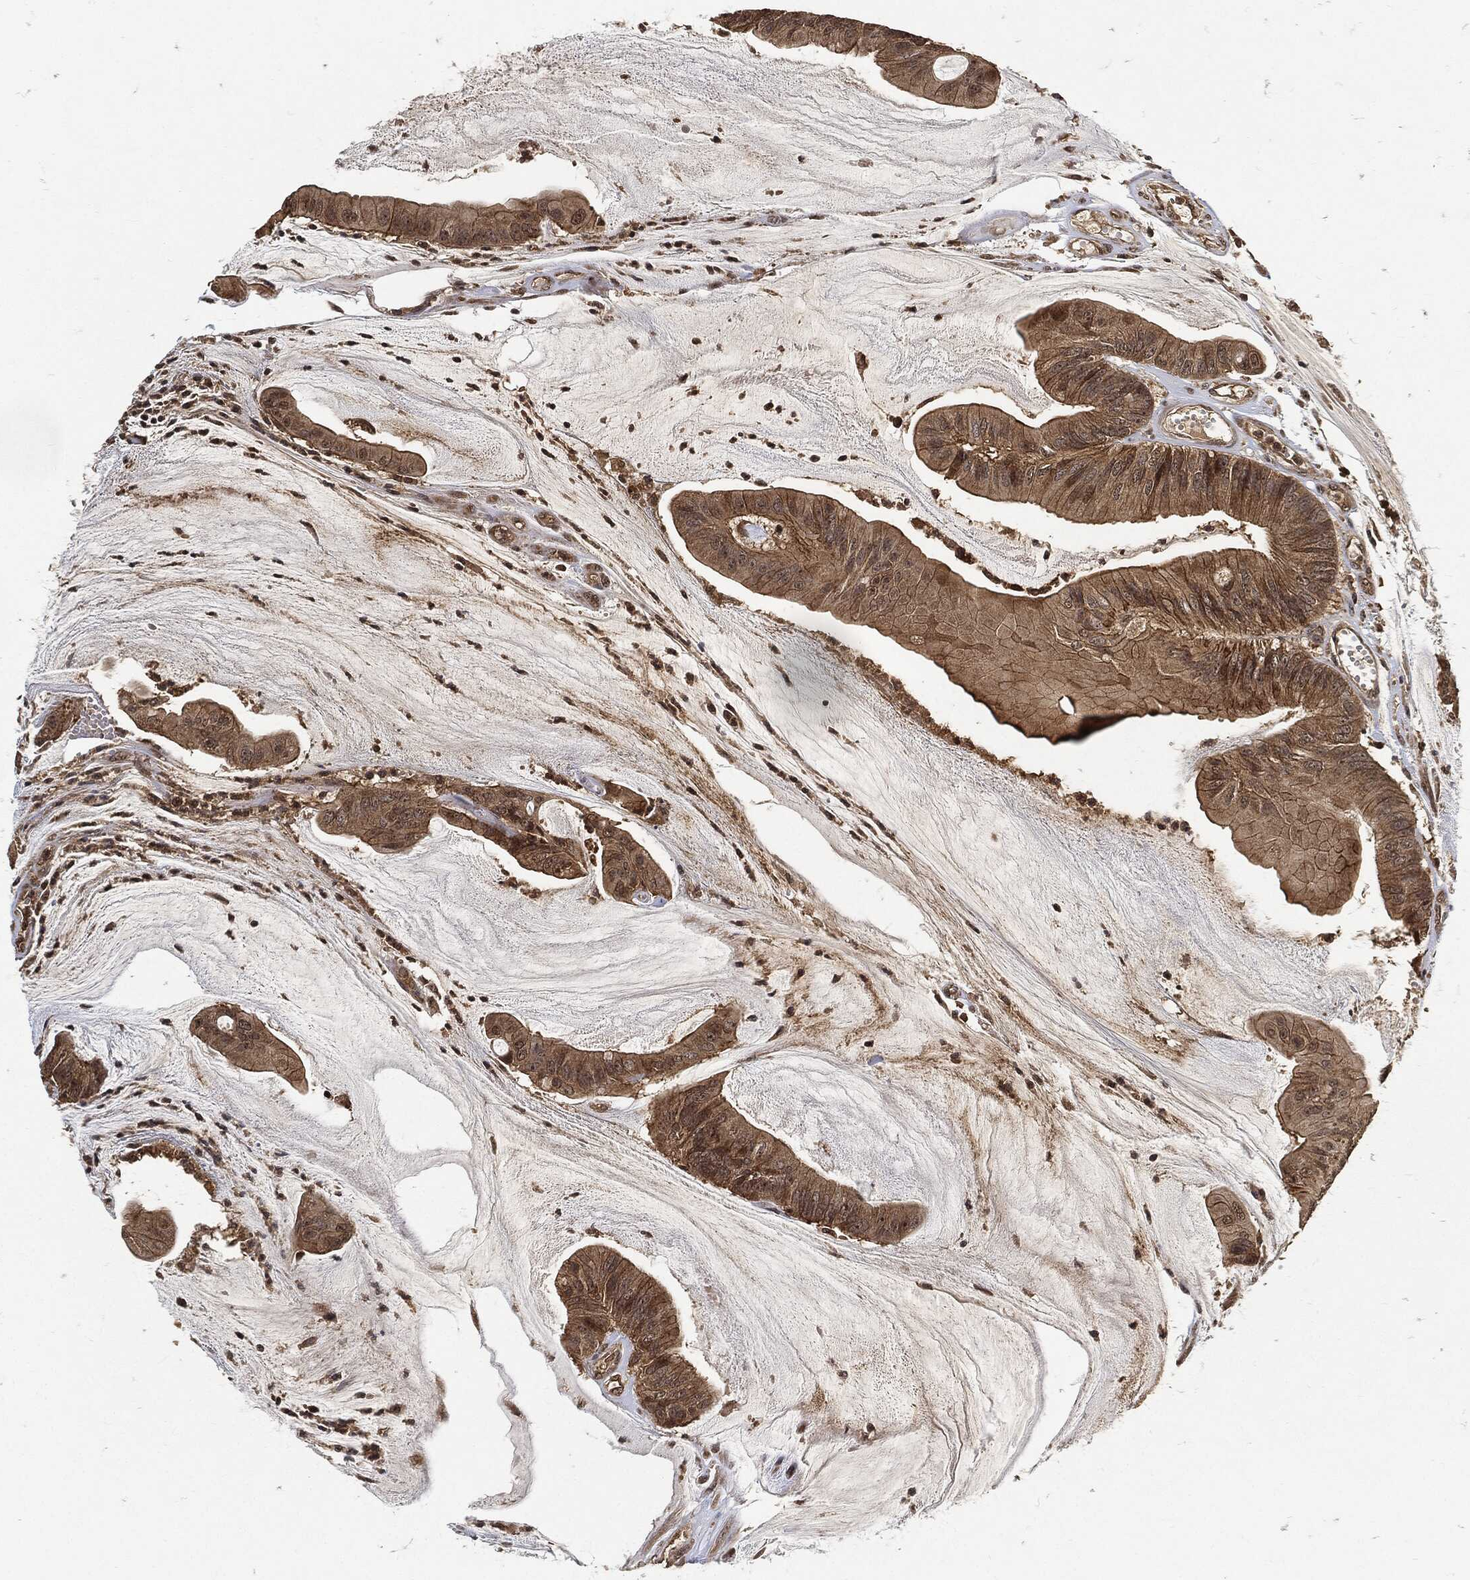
{"staining": {"intensity": "moderate", "quantity": ">75%", "location": "cytoplasmic/membranous"}, "tissue": "colorectal cancer", "cell_type": "Tumor cells", "image_type": "cancer", "snomed": [{"axis": "morphology", "description": "Adenocarcinoma, NOS"}, {"axis": "topography", "description": "Colon"}], "caption": "IHC image of human colorectal cancer (adenocarcinoma) stained for a protein (brown), which exhibits medium levels of moderate cytoplasmic/membranous staining in approximately >75% of tumor cells.", "gene": "ZNF226", "patient": {"sex": "female", "age": 69}}